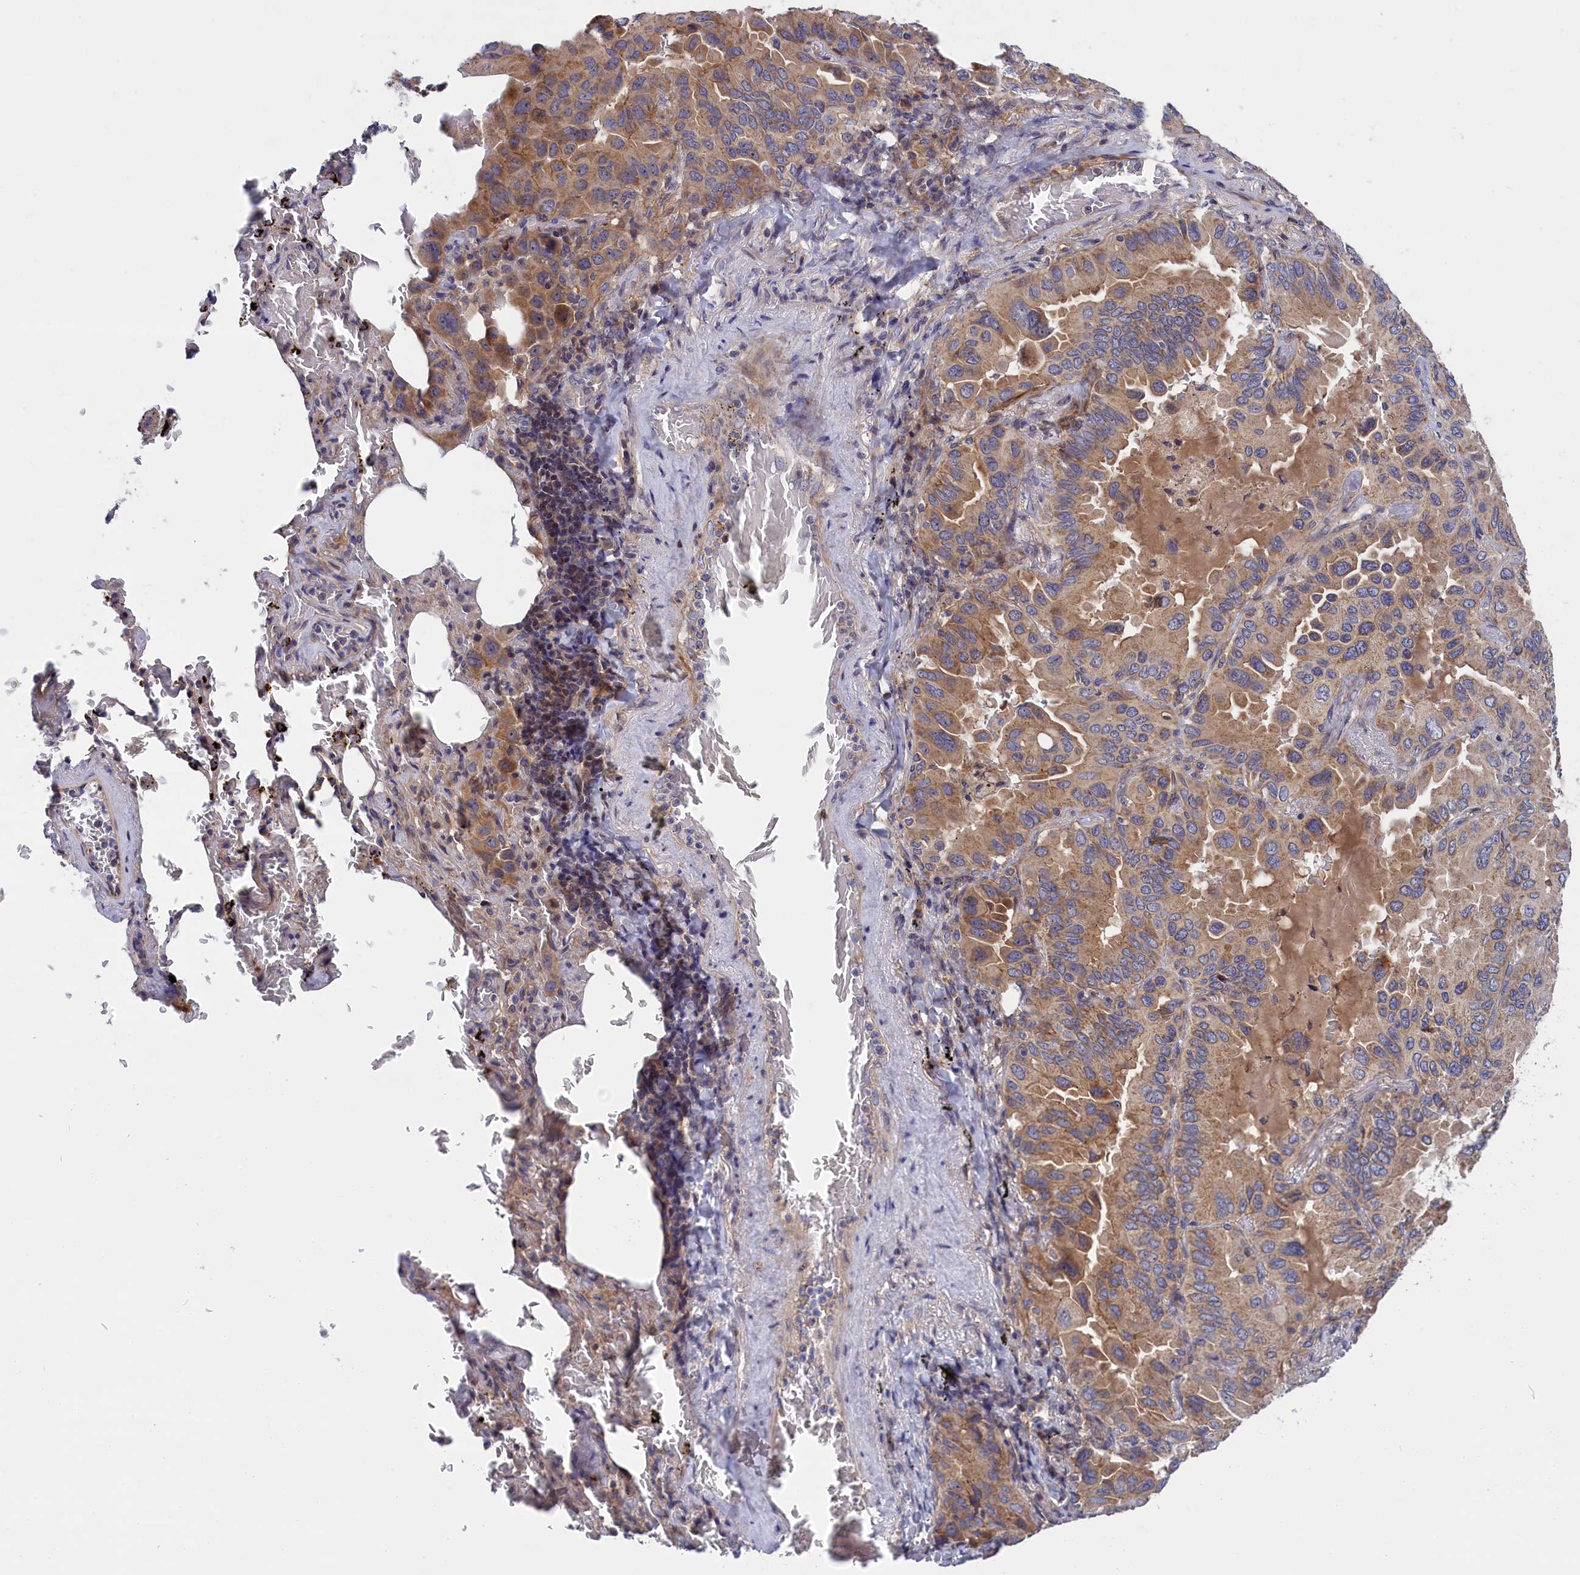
{"staining": {"intensity": "moderate", "quantity": ">75%", "location": "cytoplasmic/membranous"}, "tissue": "lung cancer", "cell_type": "Tumor cells", "image_type": "cancer", "snomed": [{"axis": "morphology", "description": "Adenocarcinoma, NOS"}, {"axis": "topography", "description": "Lung"}], "caption": "Immunohistochemical staining of lung adenocarcinoma displays medium levels of moderate cytoplasmic/membranous protein positivity in about >75% of tumor cells. The staining was performed using DAB (3,3'-diaminobenzidine), with brown indicating positive protein expression. Nuclei are stained blue with hematoxylin.", "gene": "CRACD", "patient": {"sex": "male", "age": 64}}